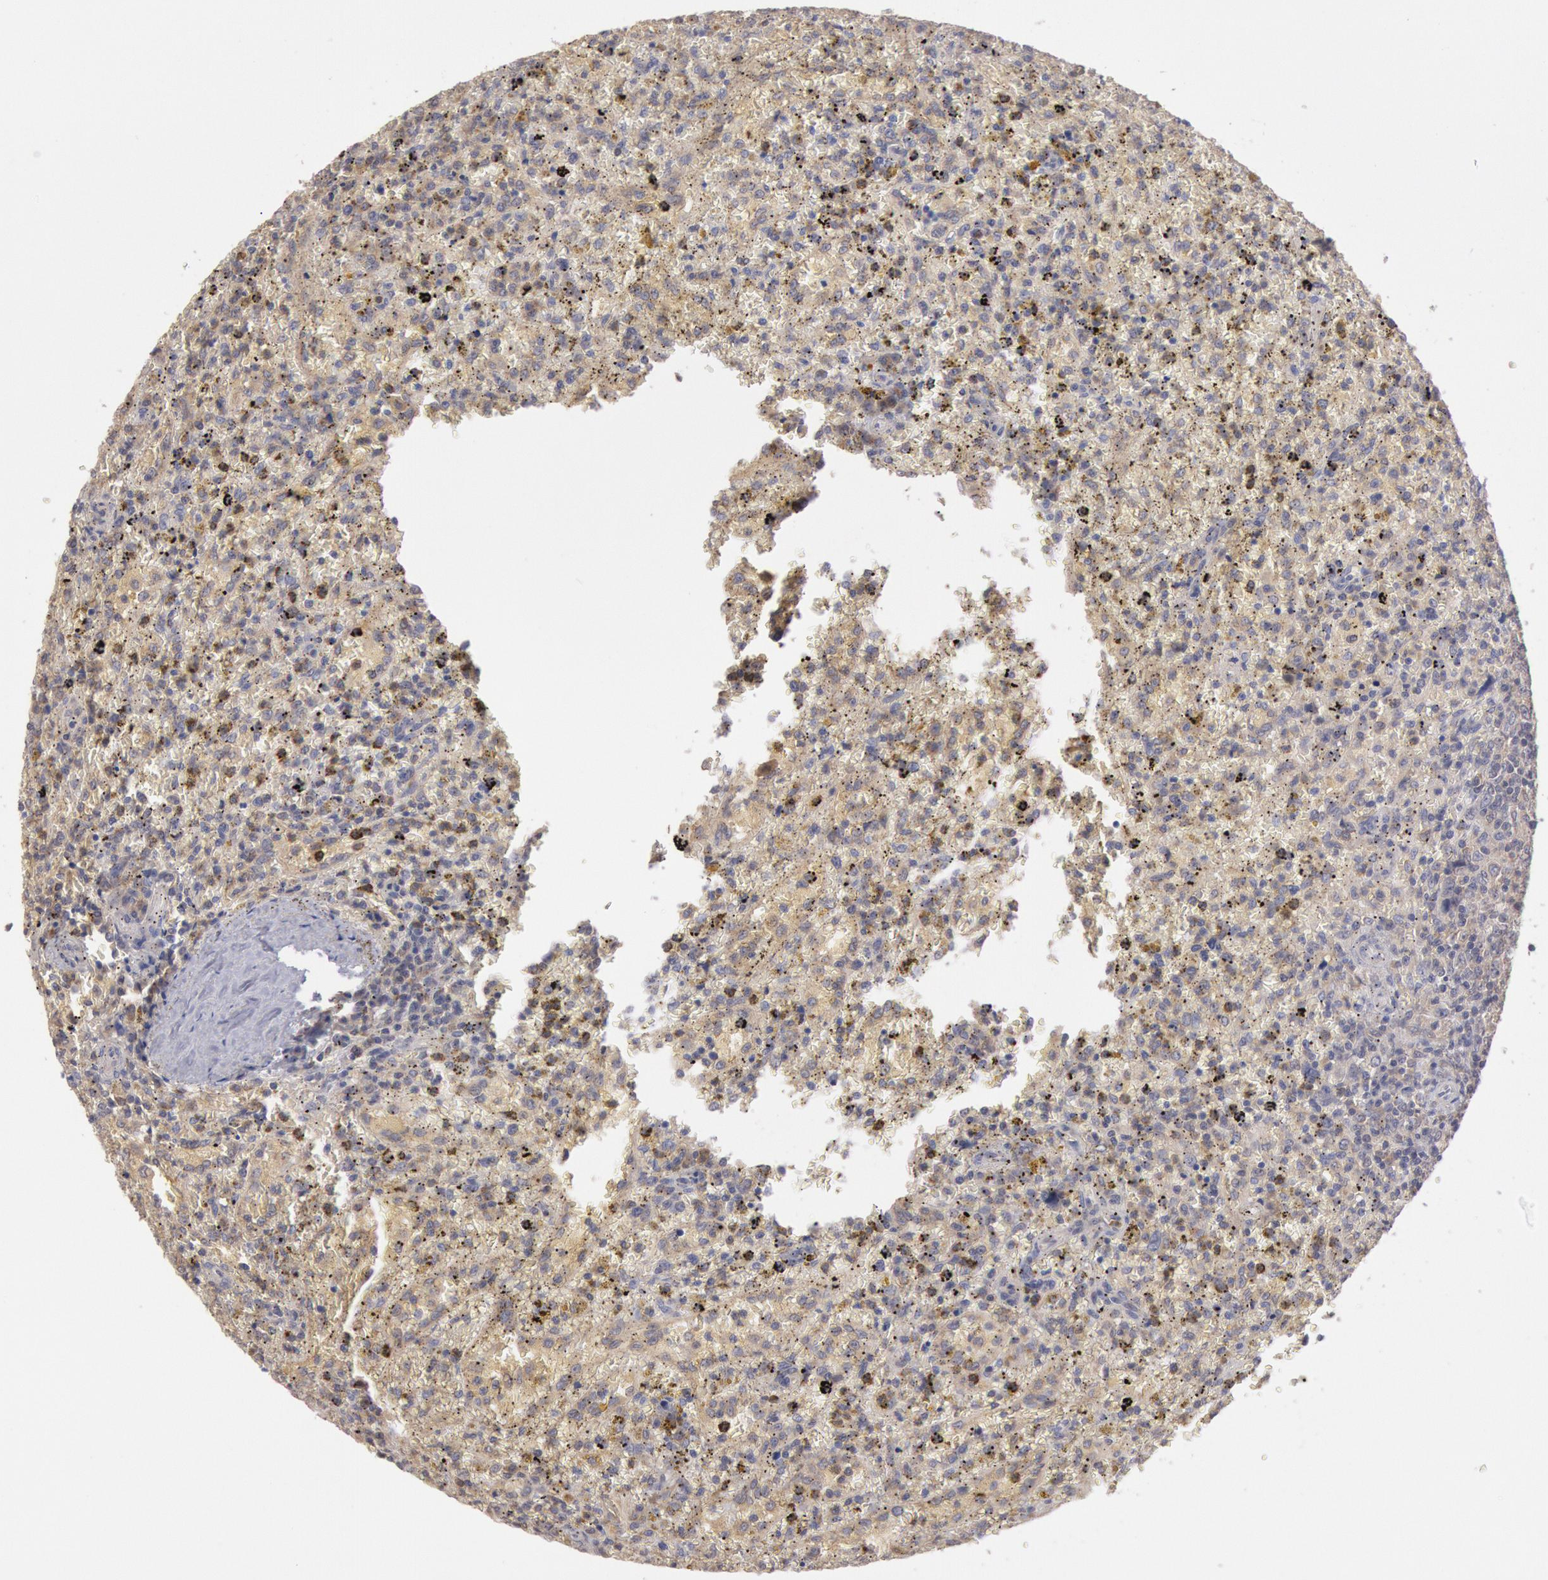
{"staining": {"intensity": "weak", "quantity": "<25%", "location": "cytoplasmic/membranous"}, "tissue": "lymphoma", "cell_type": "Tumor cells", "image_type": "cancer", "snomed": [{"axis": "morphology", "description": "Malignant lymphoma, non-Hodgkin's type, High grade"}, {"axis": "topography", "description": "Spleen"}, {"axis": "topography", "description": "Lymph node"}], "caption": "Immunohistochemistry (IHC) image of neoplastic tissue: high-grade malignant lymphoma, non-Hodgkin's type stained with DAB shows no significant protein staining in tumor cells.", "gene": "PLA2G6", "patient": {"sex": "female", "age": 70}}